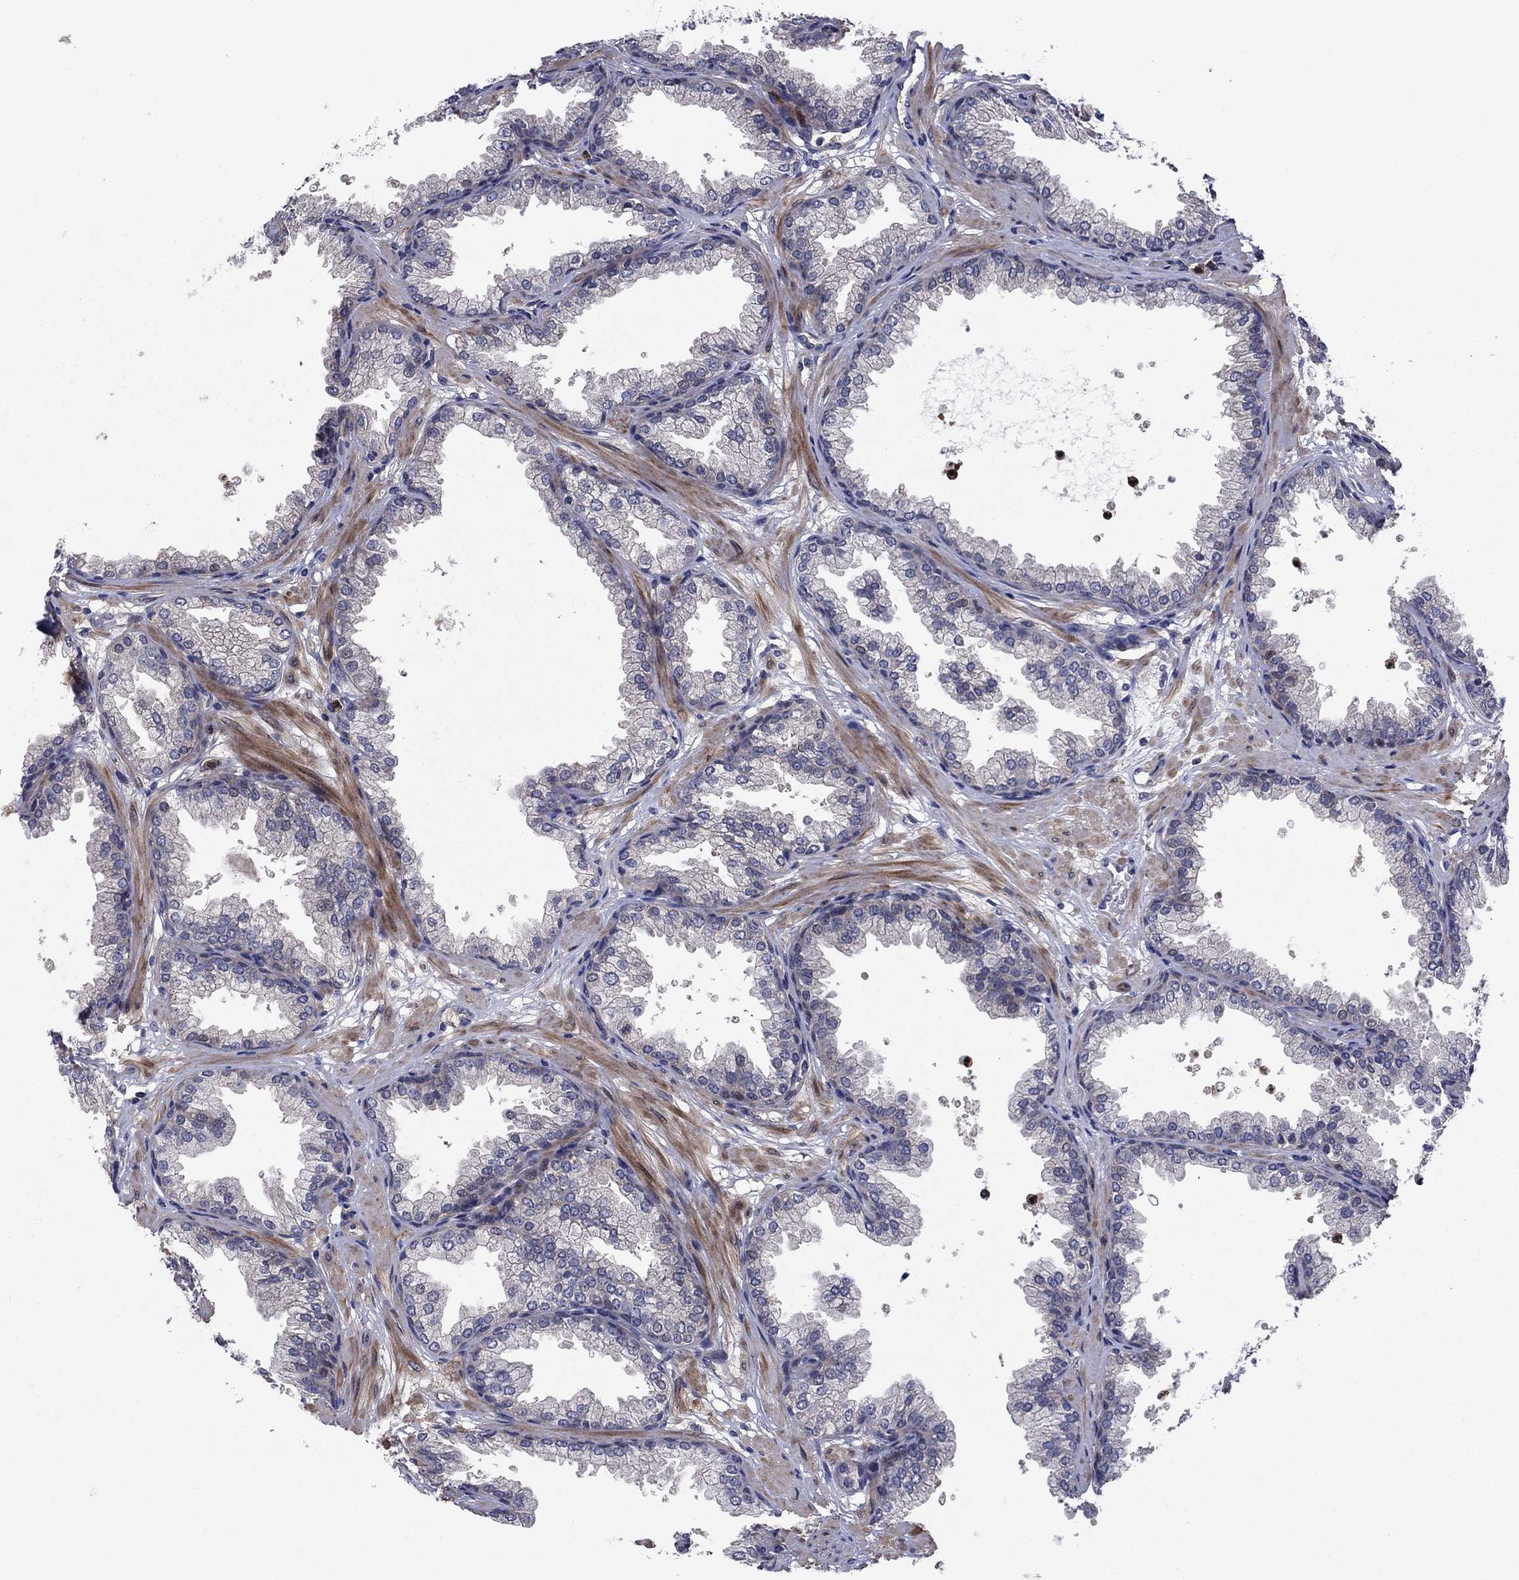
{"staining": {"intensity": "negative", "quantity": "none", "location": "none"}, "tissue": "prostate", "cell_type": "Glandular cells", "image_type": "normal", "snomed": [{"axis": "morphology", "description": "Normal tissue, NOS"}, {"axis": "topography", "description": "Prostate"}], "caption": "A high-resolution micrograph shows immunohistochemistry staining of benign prostate, which exhibits no significant expression in glandular cells.", "gene": "MSRB1", "patient": {"sex": "male", "age": 37}}